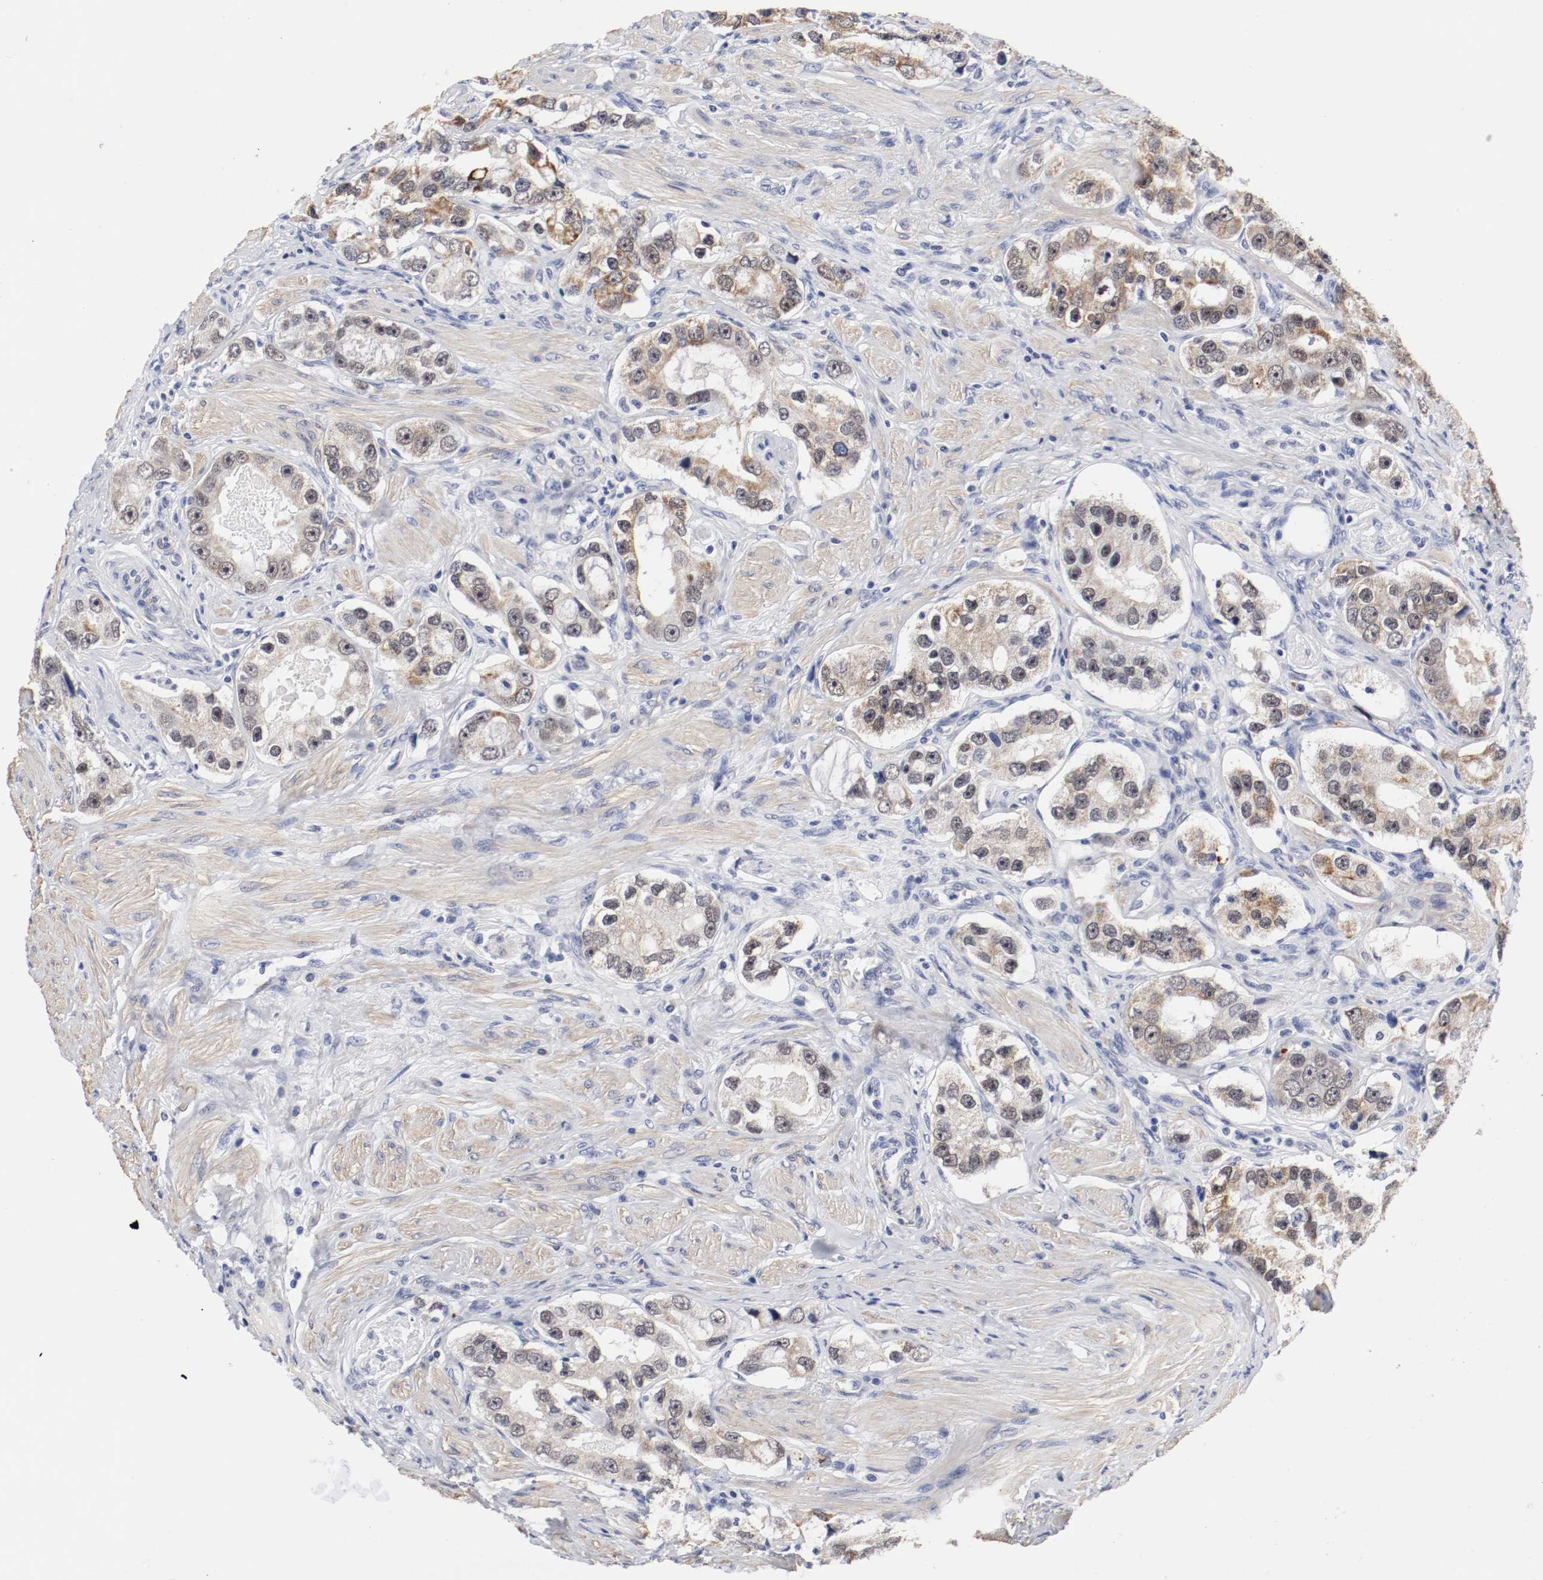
{"staining": {"intensity": "weak", "quantity": ">75%", "location": "cytoplasmic/membranous"}, "tissue": "prostate cancer", "cell_type": "Tumor cells", "image_type": "cancer", "snomed": [{"axis": "morphology", "description": "Adenocarcinoma, High grade"}, {"axis": "topography", "description": "Prostate"}], "caption": "Immunohistochemical staining of prostate cancer displays weak cytoplasmic/membranous protein positivity in approximately >75% of tumor cells.", "gene": "GRHL2", "patient": {"sex": "male", "age": 63}}